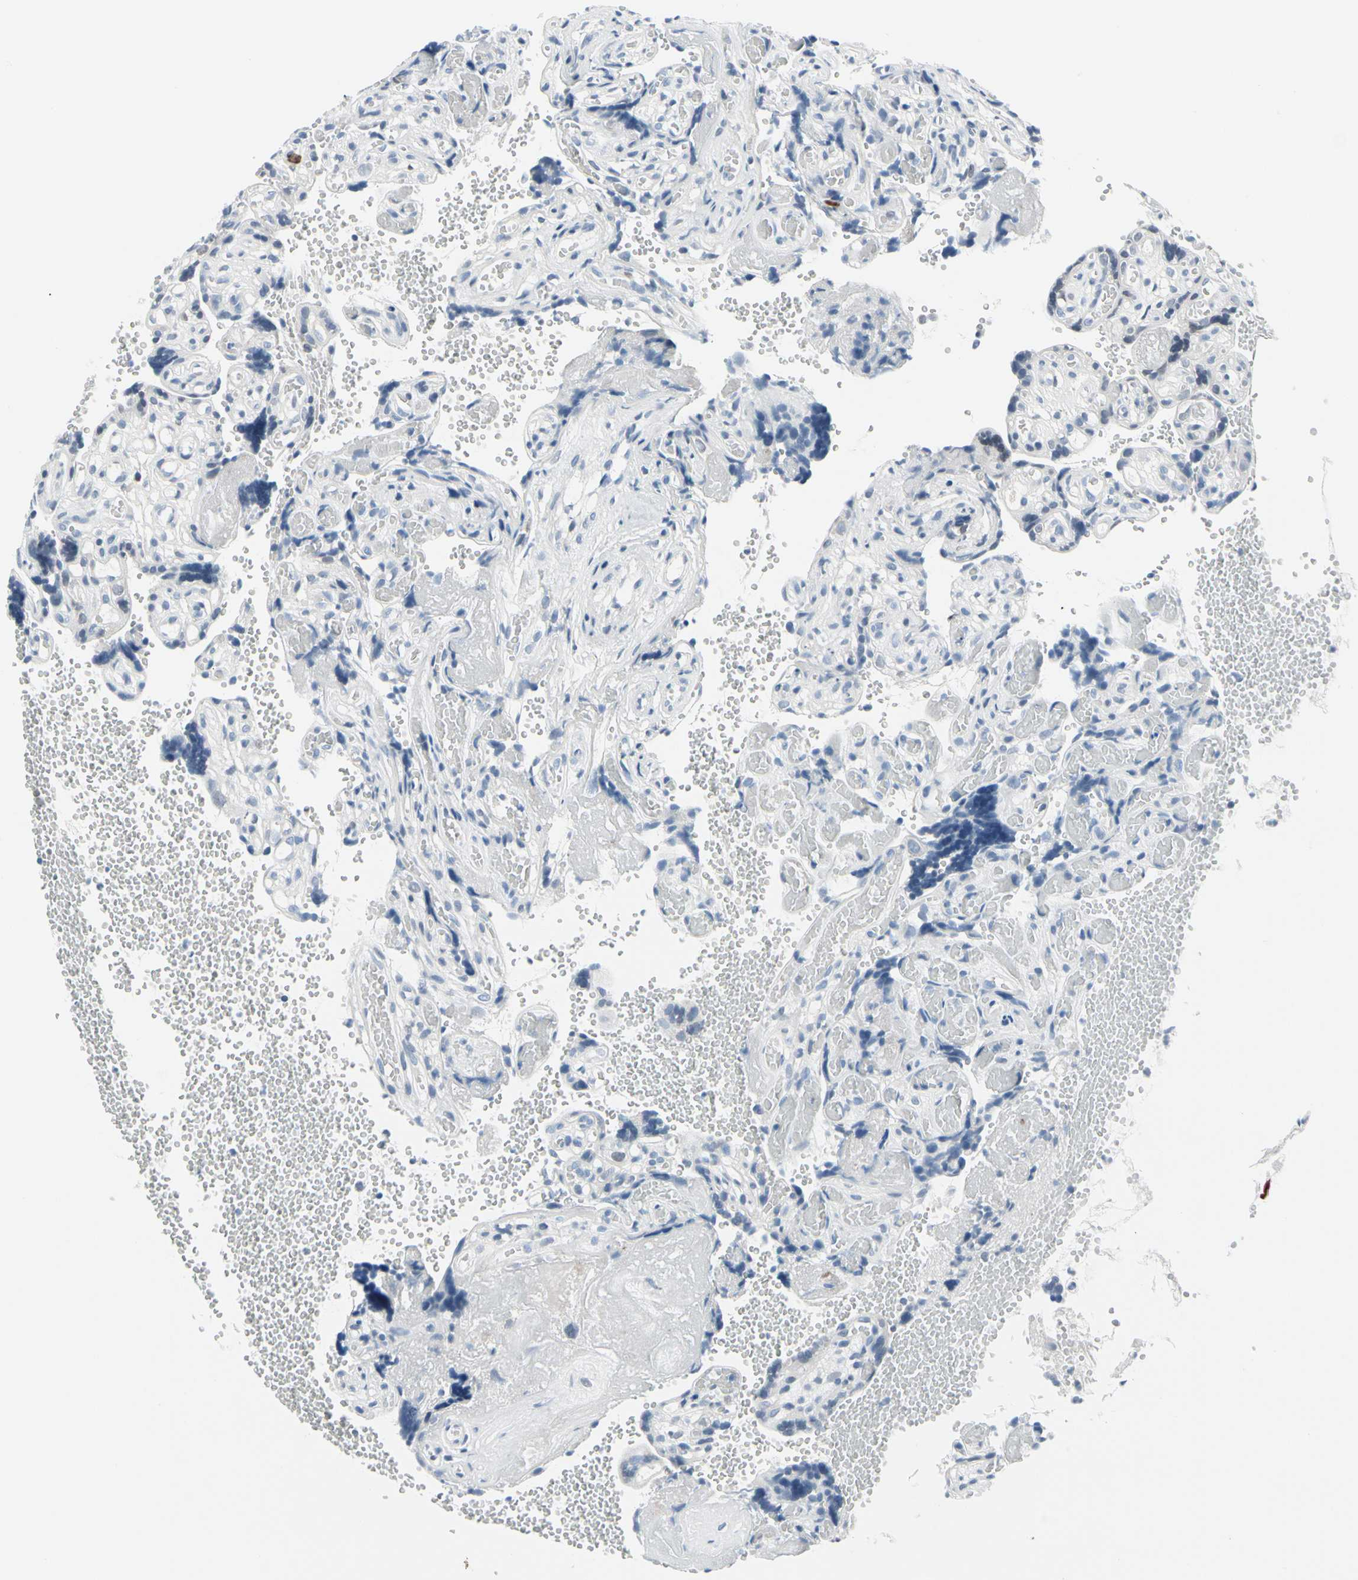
{"staining": {"intensity": "strong", "quantity": ">75%", "location": "cytoplasmic/membranous,nuclear"}, "tissue": "placenta", "cell_type": "Decidual cells", "image_type": "normal", "snomed": [{"axis": "morphology", "description": "Normal tissue, NOS"}, {"axis": "topography", "description": "Placenta"}], "caption": "Protein staining of normal placenta reveals strong cytoplasmic/membranous,nuclear staining in about >75% of decidual cells. (brown staining indicates protein expression, while blue staining denotes nuclei).", "gene": "TXN", "patient": {"sex": "female", "age": 30}}